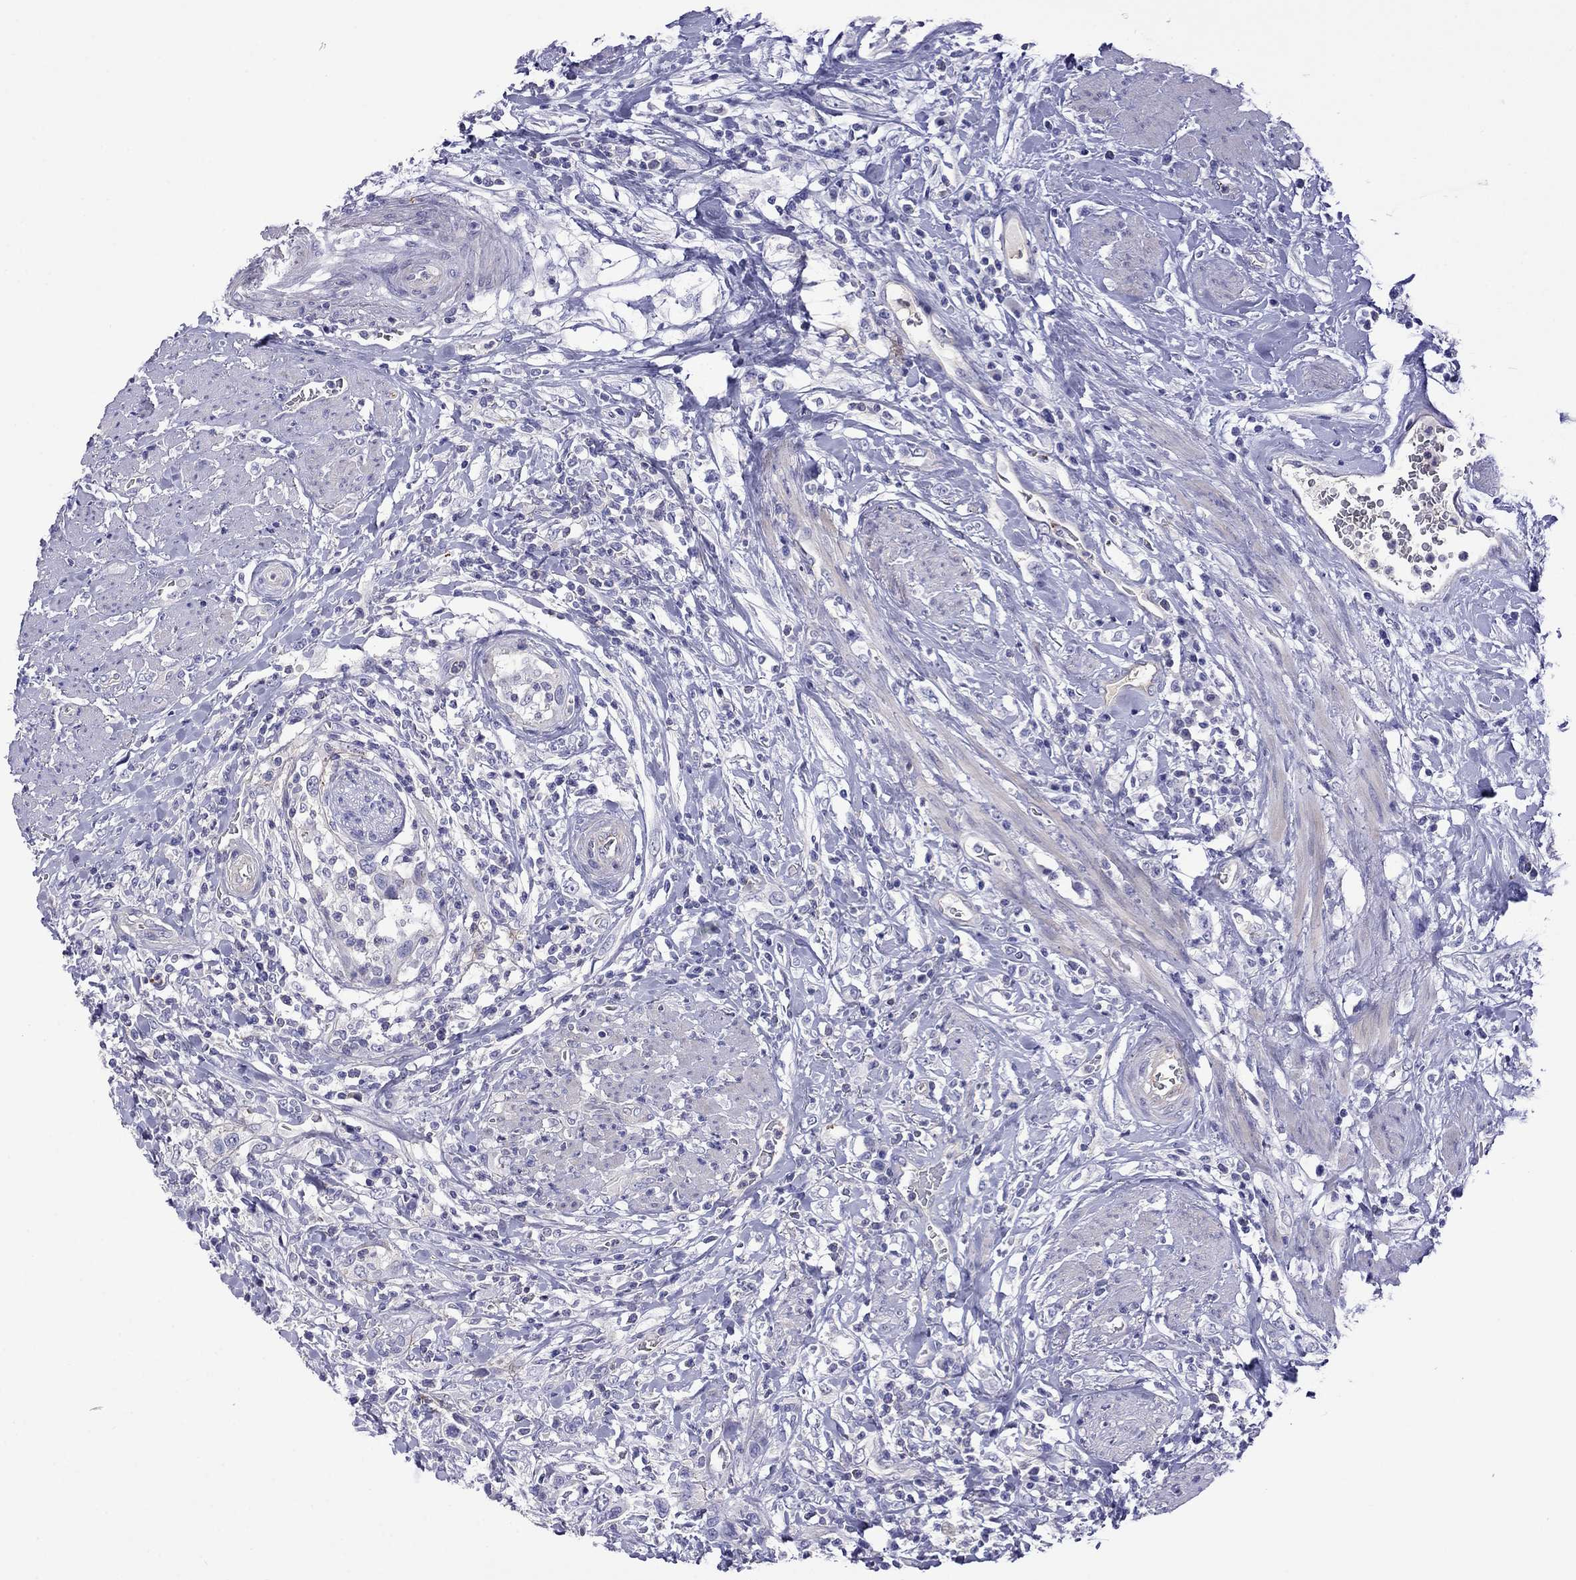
{"staining": {"intensity": "negative", "quantity": "none", "location": "none"}, "tissue": "urothelial cancer", "cell_type": "Tumor cells", "image_type": "cancer", "snomed": [{"axis": "morphology", "description": "Urothelial carcinoma, NOS"}, {"axis": "morphology", "description": "Urothelial carcinoma, High grade"}, {"axis": "topography", "description": "Urinary bladder"}], "caption": "Protein analysis of high-grade urothelial carcinoma exhibits no significant expression in tumor cells.", "gene": "STAR", "patient": {"sex": "female", "age": 64}}